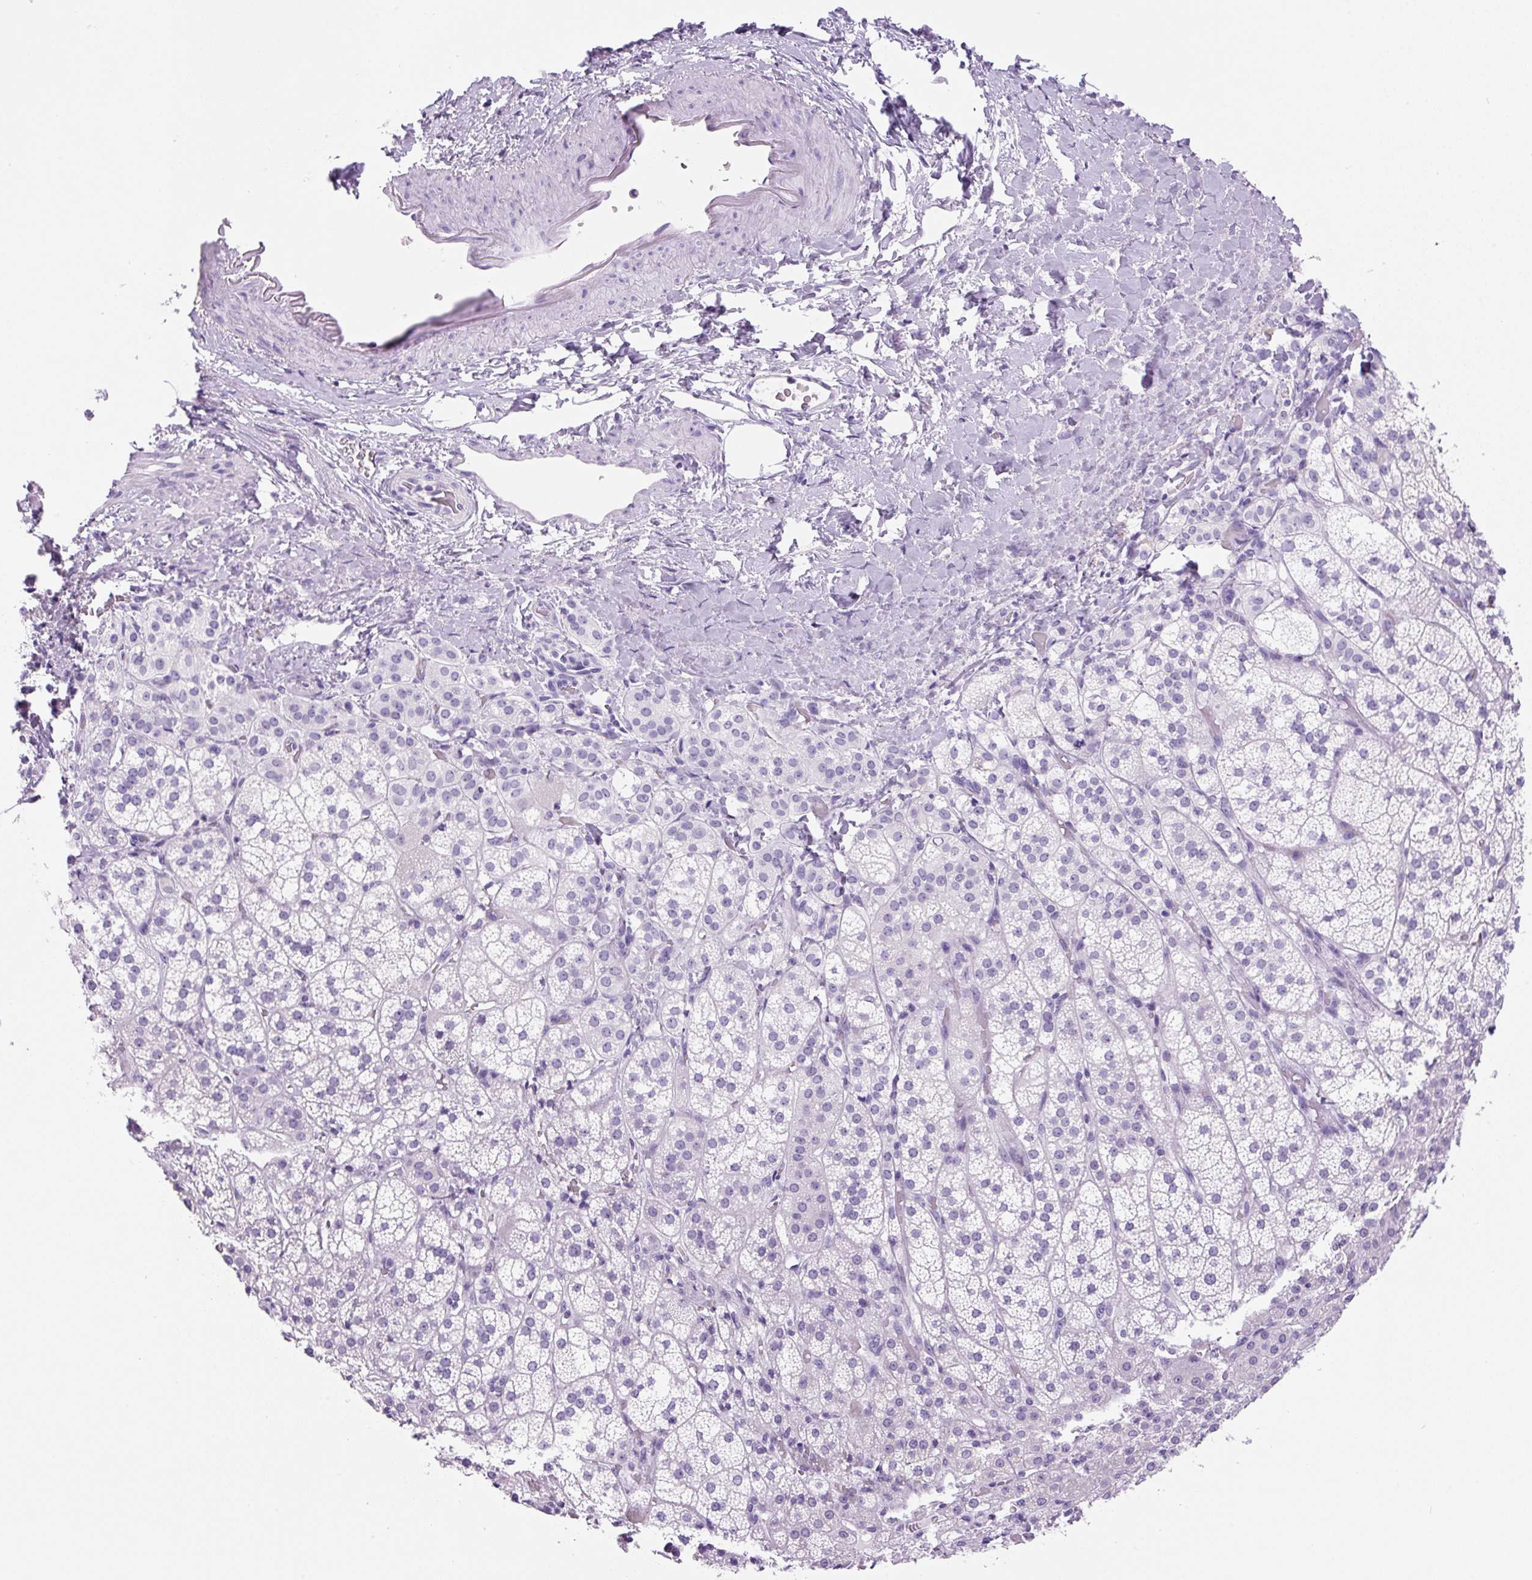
{"staining": {"intensity": "negative", "quantity": "none", "location": "none"}, "tissue": "adrenal gland", "cell_type": "Glandular cells", "image_type": "normal", "snomed": [{"axis": "morphology", "description": "Normal tissue, NOS"}, {"axis": "topography", "description": "Adrenal gland"}], "caption": "Glandular cells show no significant protein staining in benign adrenal gland. (IHC, brightfield microscopy, high magnification).", "gene": "PRRT1", "patient": {"sex": "female", "age": 60}}